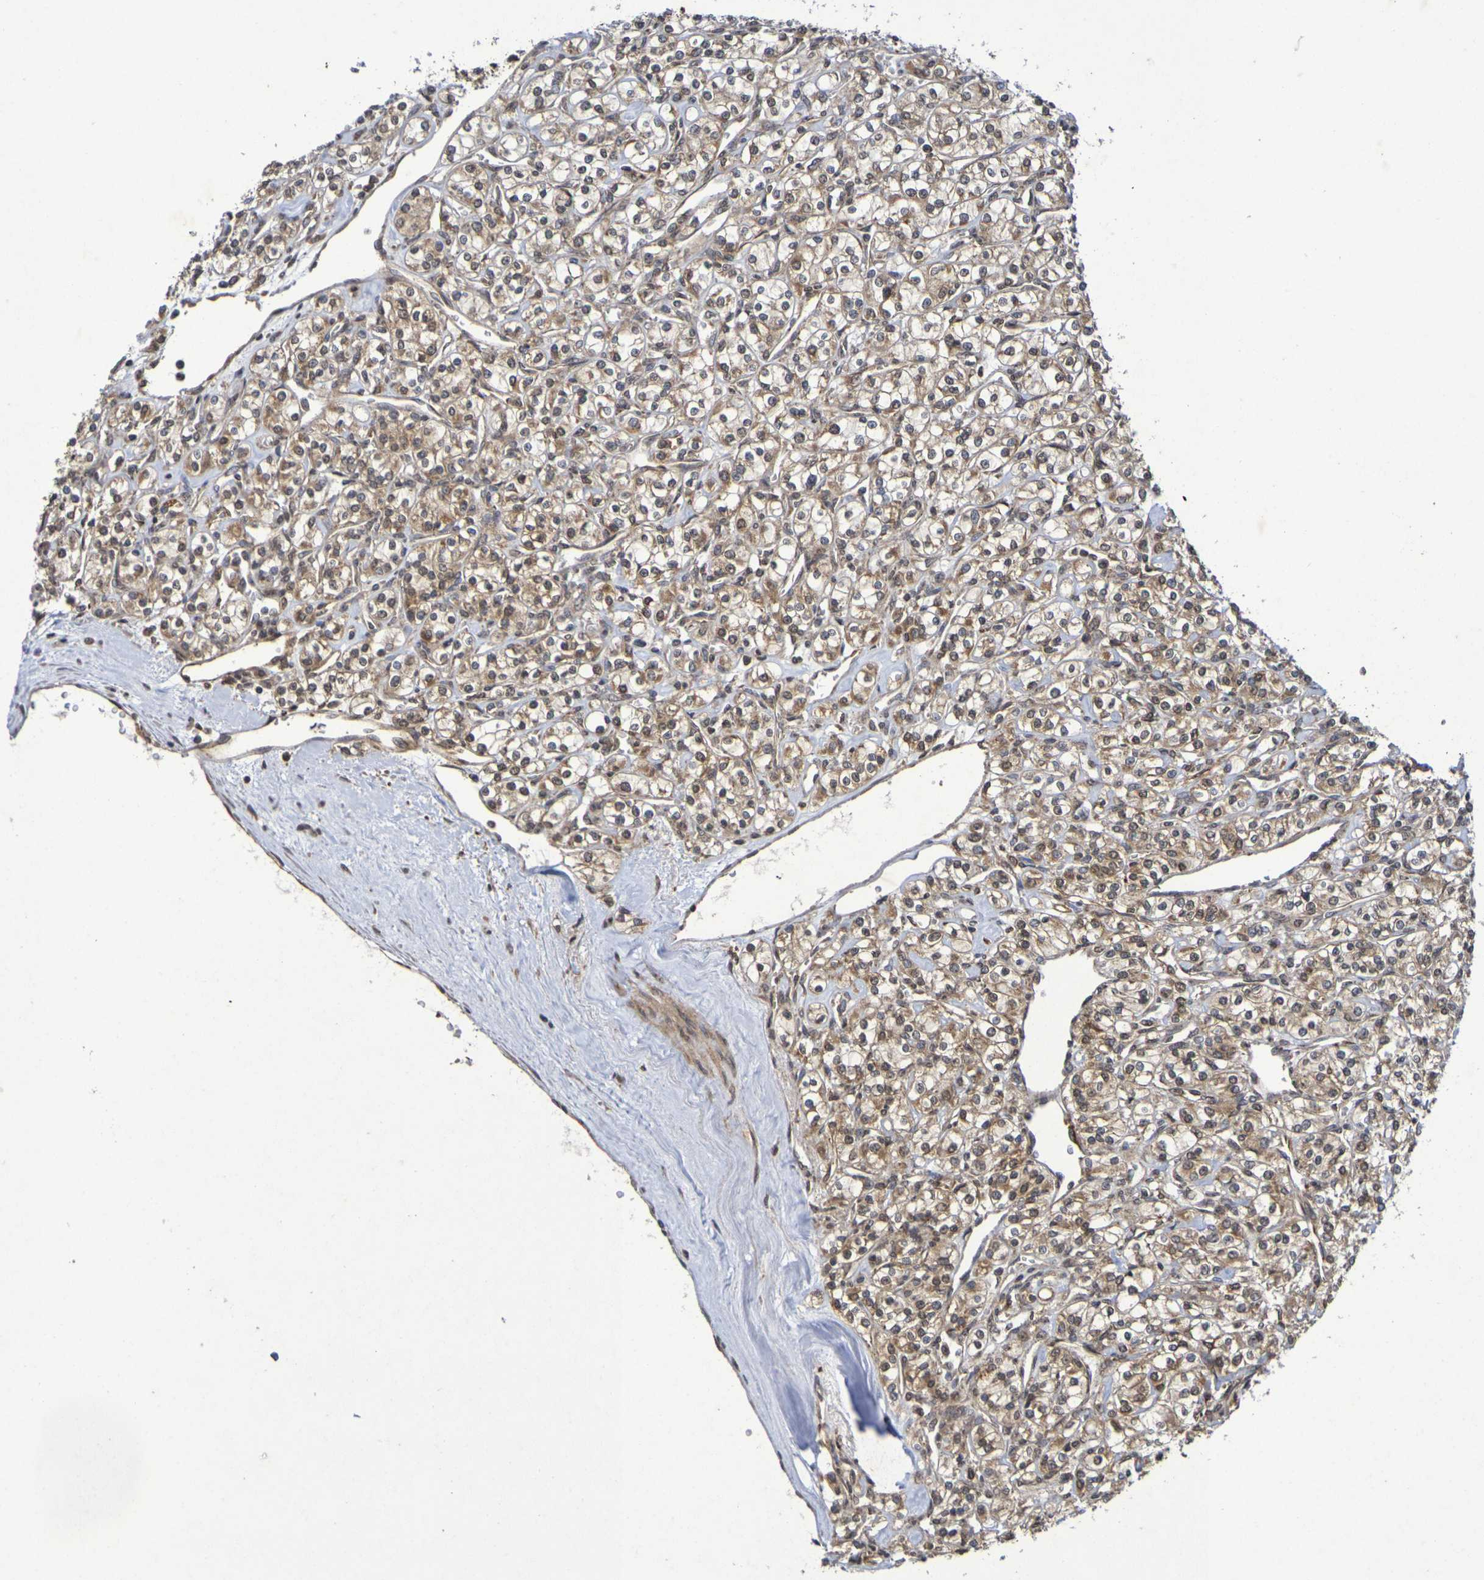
{"staining": {"intensity": "moderate", "quantity": ">75%", "location": "cytoplasmic/membranous,nuclear"}, "tissue": "renal cancer", "cell_type": "Tumor cells", "image_type": "cancer", "snomed": [{"axis": "morphology", "description": "Adenocarcinoma, NOS"}, {"axis": "topography", "description": "Kidney"}], "caption": "A high-resolution image shows IHC staining of adenocarcinoma (renal), which exhibits moderate cytoplasmic/membranous and nuclear staining in approximately >75% of tumor cells.", "gene": "GUCY1A2", "patient": {"sex": "male", "age": 77}}